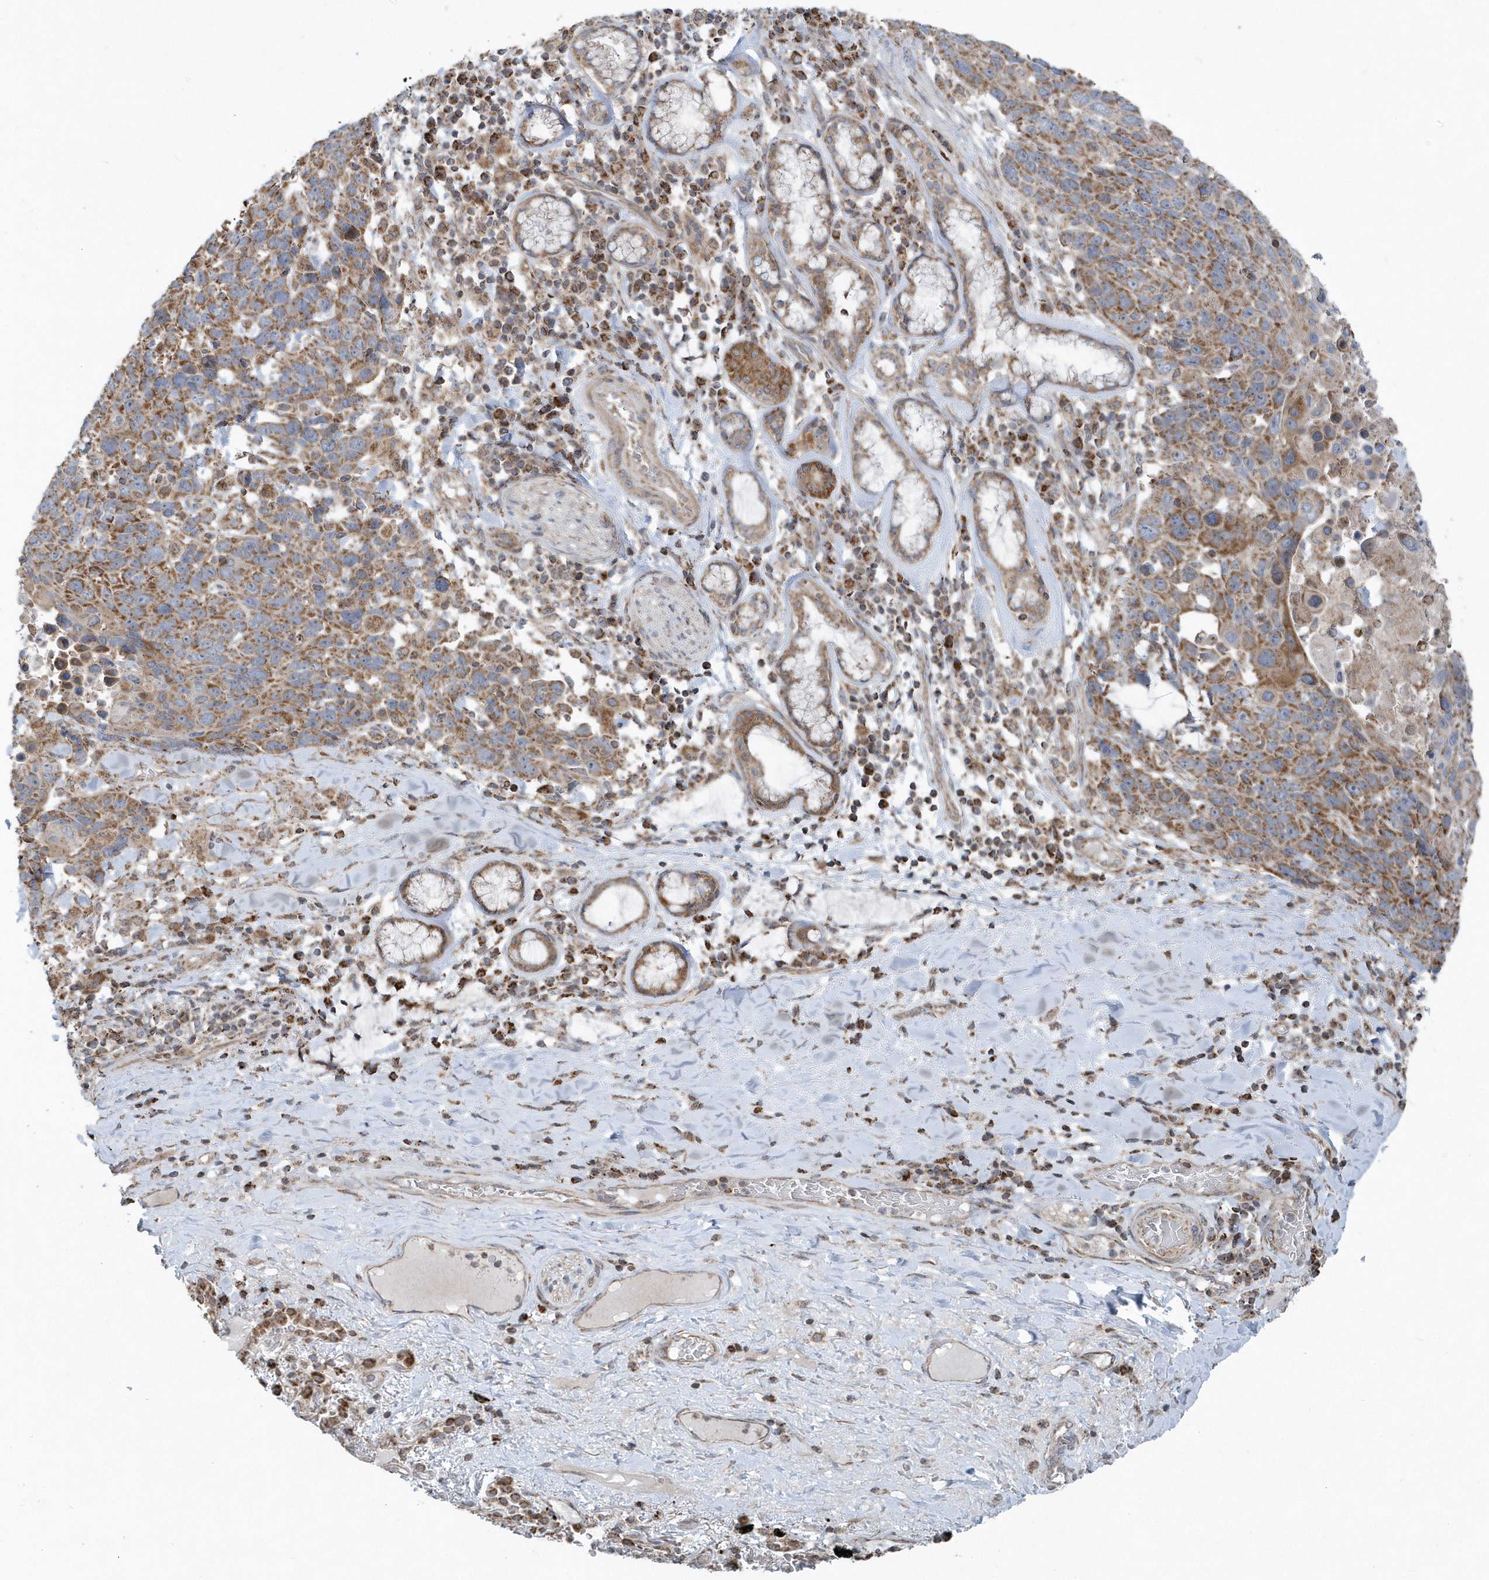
{"staining": {"intensity": "moderate", "quantity": ">75%", "location": "cytoplasmic/membranous"}, "tissue": "lung cancer", "cell_type": "Tumor cells", "image_type": "cancer", "snomed": [{"axis": "morphology", "description": "Squamous cell carcinoma, NOS"}, {"axis": "topography", "description": "Lung"}], "caption": "Tumor cells show medium levels of moderate cytoplasmic/membranous staining in about >75% of cells in human lung cancer (squamous cell carcinoma).", "gene": "PPP1R7", "patient": {"sex": "male", "age": 66}}